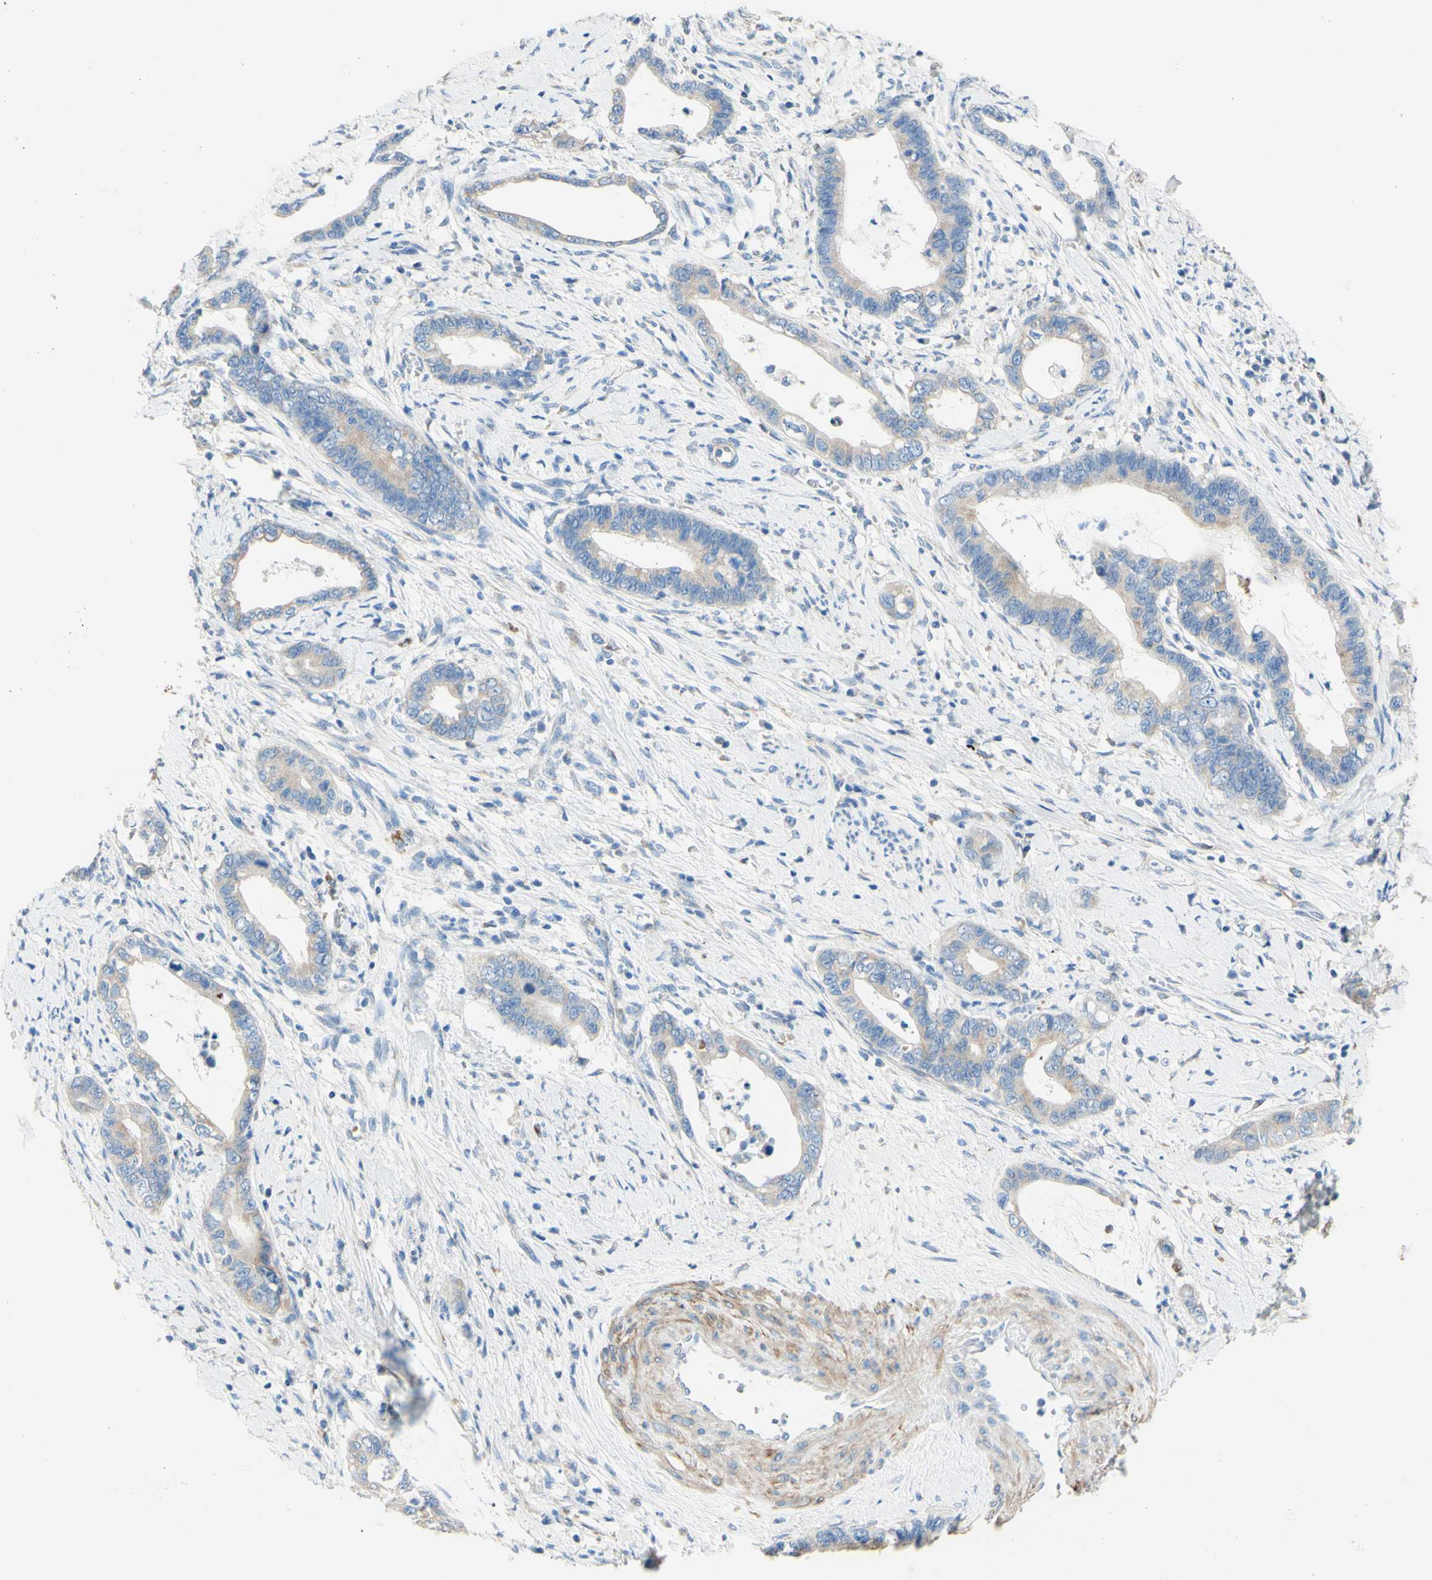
{"staining": {"intensity": "weak", "quantity": "<25%", "location": "cytoplasmic/membranous"}, "tissue": "cervical cancer", "cell_type": "Tumor cells", "image_type": "cancer", "snomed": [{"axis": "morphology", "description": "Adenocarcinoma, NOS"}, {"axis": "topography", "description": "Cervix"}], "caption": "IHC histopathology image of neoplastic tissue: cervical cancer (adenocarcinoma) stained with DAB (3,3'-diaminobenzidine) demonstrates no significant protein positivity in tumor cells. (Brightfield microscopy of DAB immunohistochemistry at high magnification).", "gene": "RETREG2", "patient": {"sex": "female", "age": 44}}